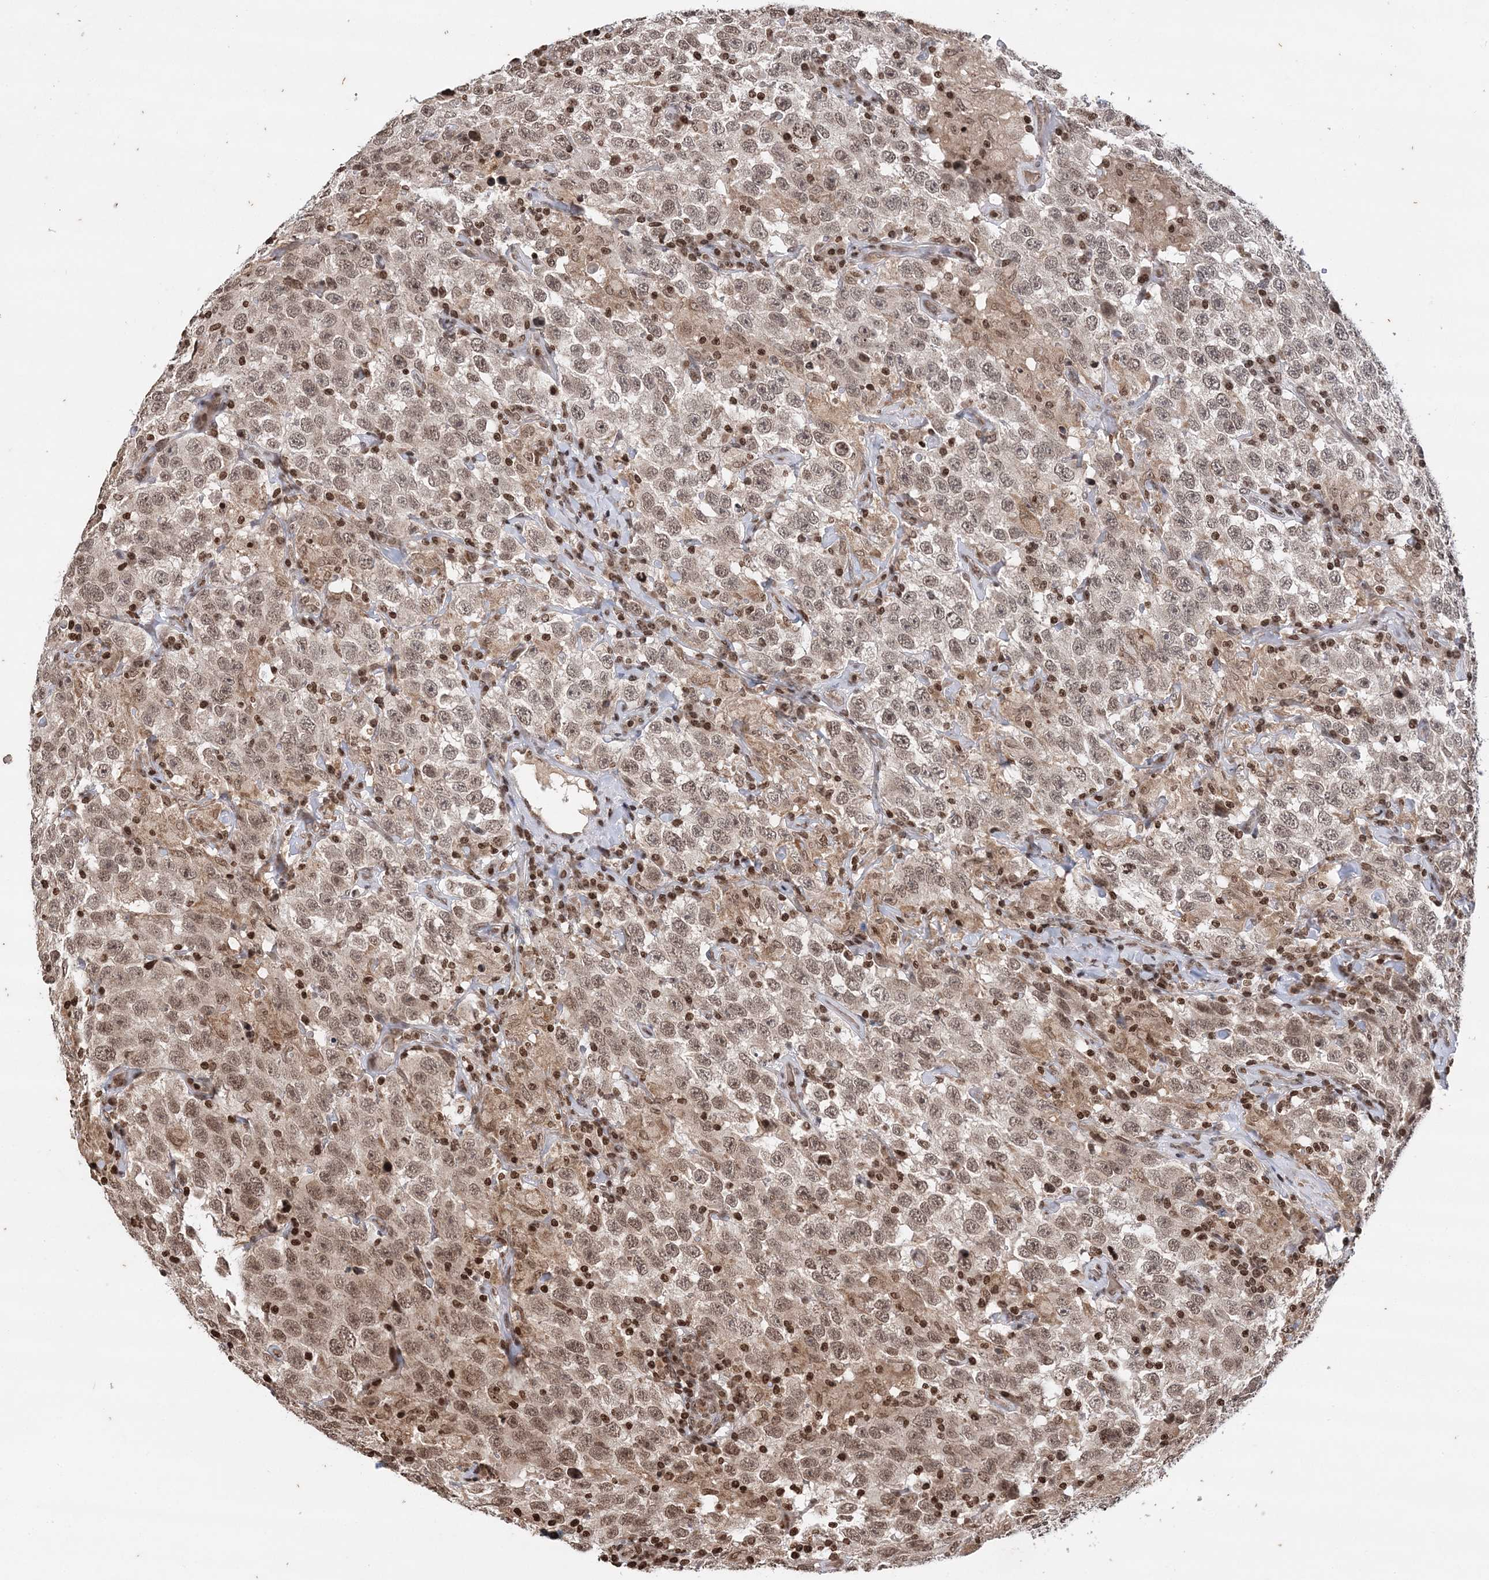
{"staining": {"intensity": "weak", "quantity": ">75%", "location": "cytoplasmic/membranous,nuclear"}, "tissue": "testis cancer", "cell_type": "Tumor cells", "image_type": "cancer", "snomed": [{"axis": "morphology", "description": "Seminoma, NOS"}, {"axis": "topography", "description": "Testis"}], "caption": "Protein expression by IHC shows weak cytoplasmic/membranous and nuclear staining in about >75% of tumor cells in testis seminoma.", "gene": "NEDD9", "patient": {"sex": "male", "age": 41}}